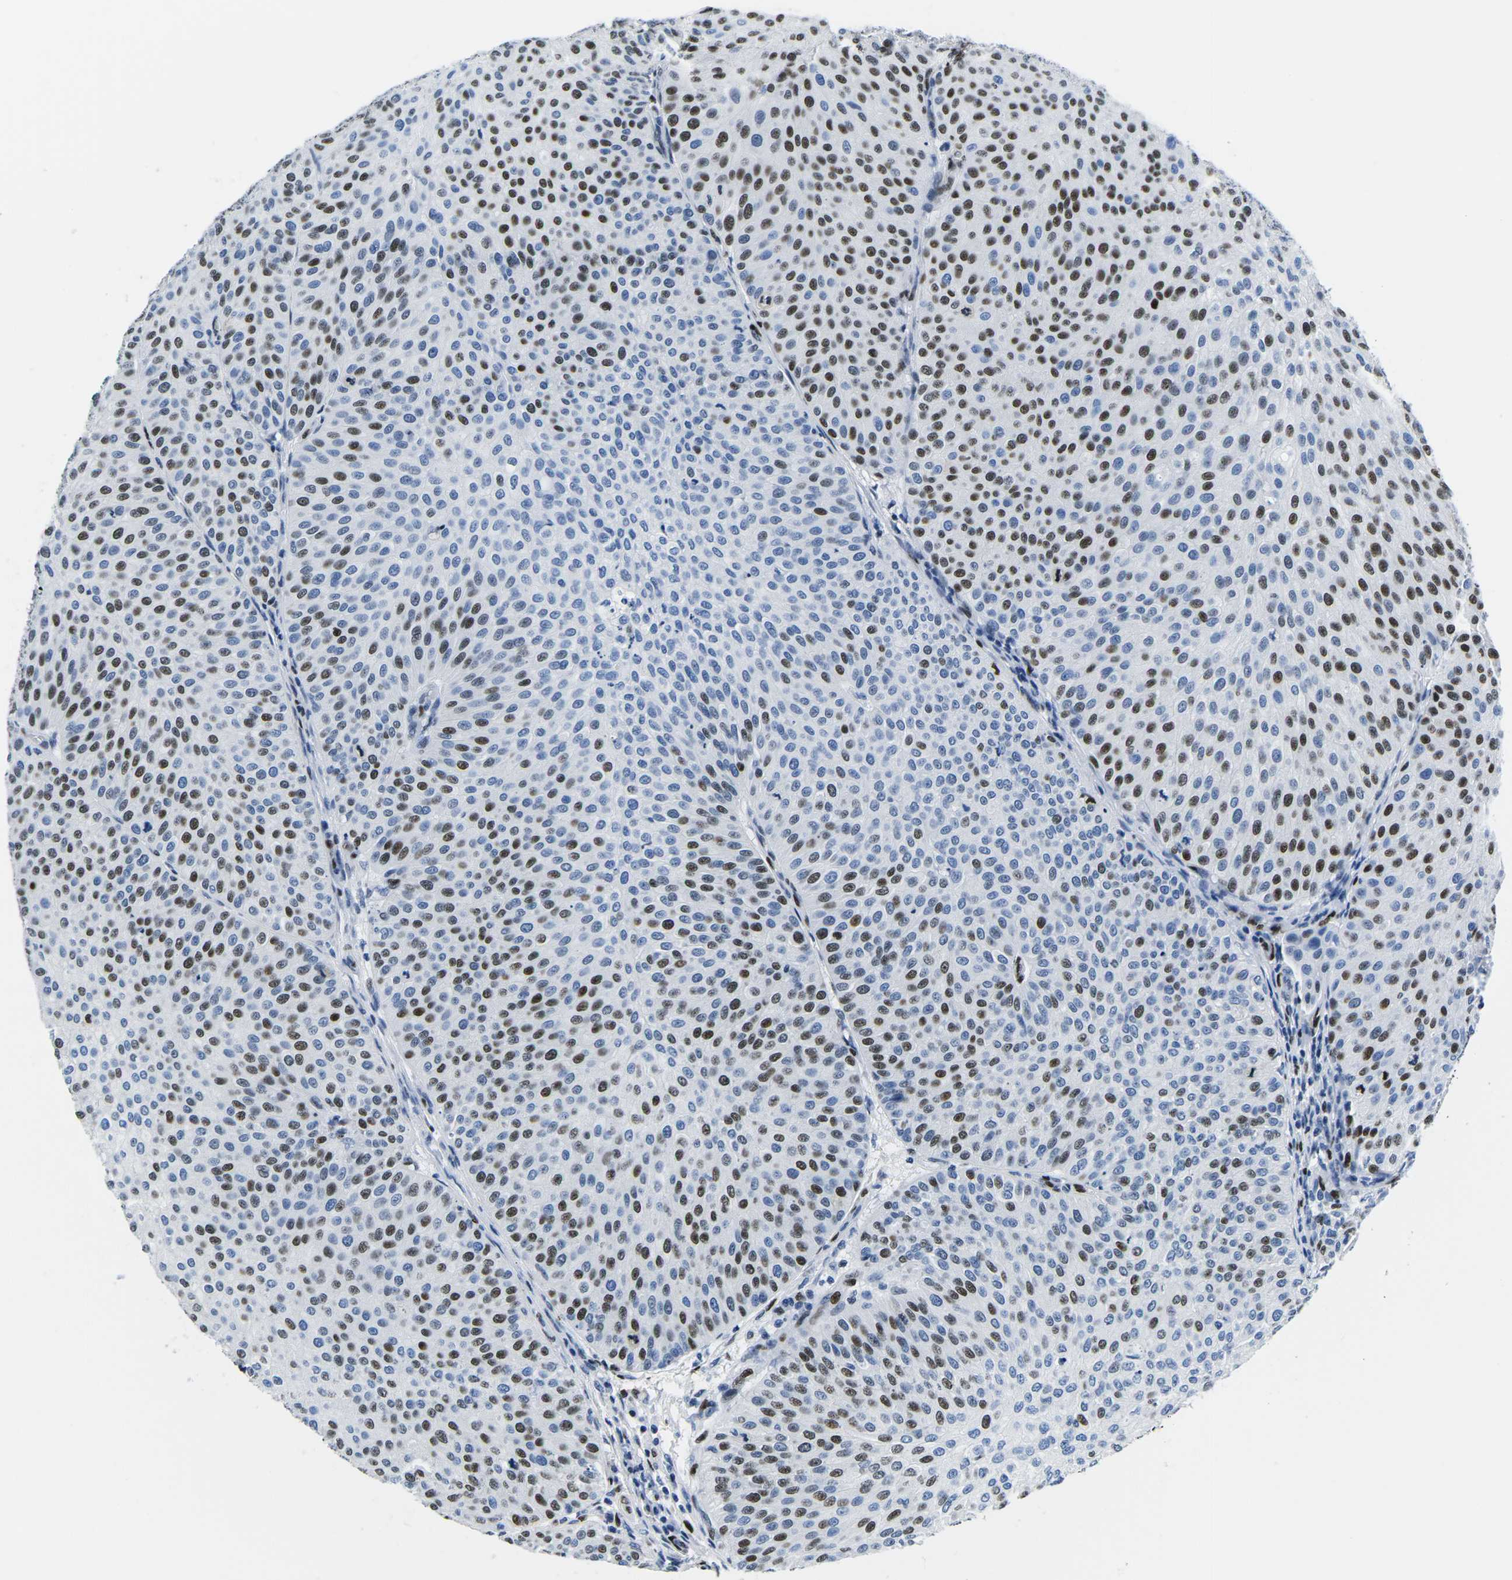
{"staining": {"intensity": "moderate", "quantity": "25%-75%", "location": "nuclear"}, "tissue": "urothelial cancer", "cell_type": "Tumor cells", "image_type": "cancer", "snomed": [{"axis": "morphology", "description": "Urothelial carcinoma, Low grade"}, {"axis": "topography", "description": "Smooth muscle"}, {"axis": "topography", "description": "Urinary bladder"}], "caption": "Immunohistochemistry (IHC) of low-grade urothelial carcinoma reveals medium levels of moderate nuclear staining in approximately 25%-75% of tumor cells. The staining was performed using DAB, with brown indicating positive protein expression. Nuclei are stained blue with hematoxylin.", "gene": "ATF1", "patient": {"sex": "male", "age": 60}}